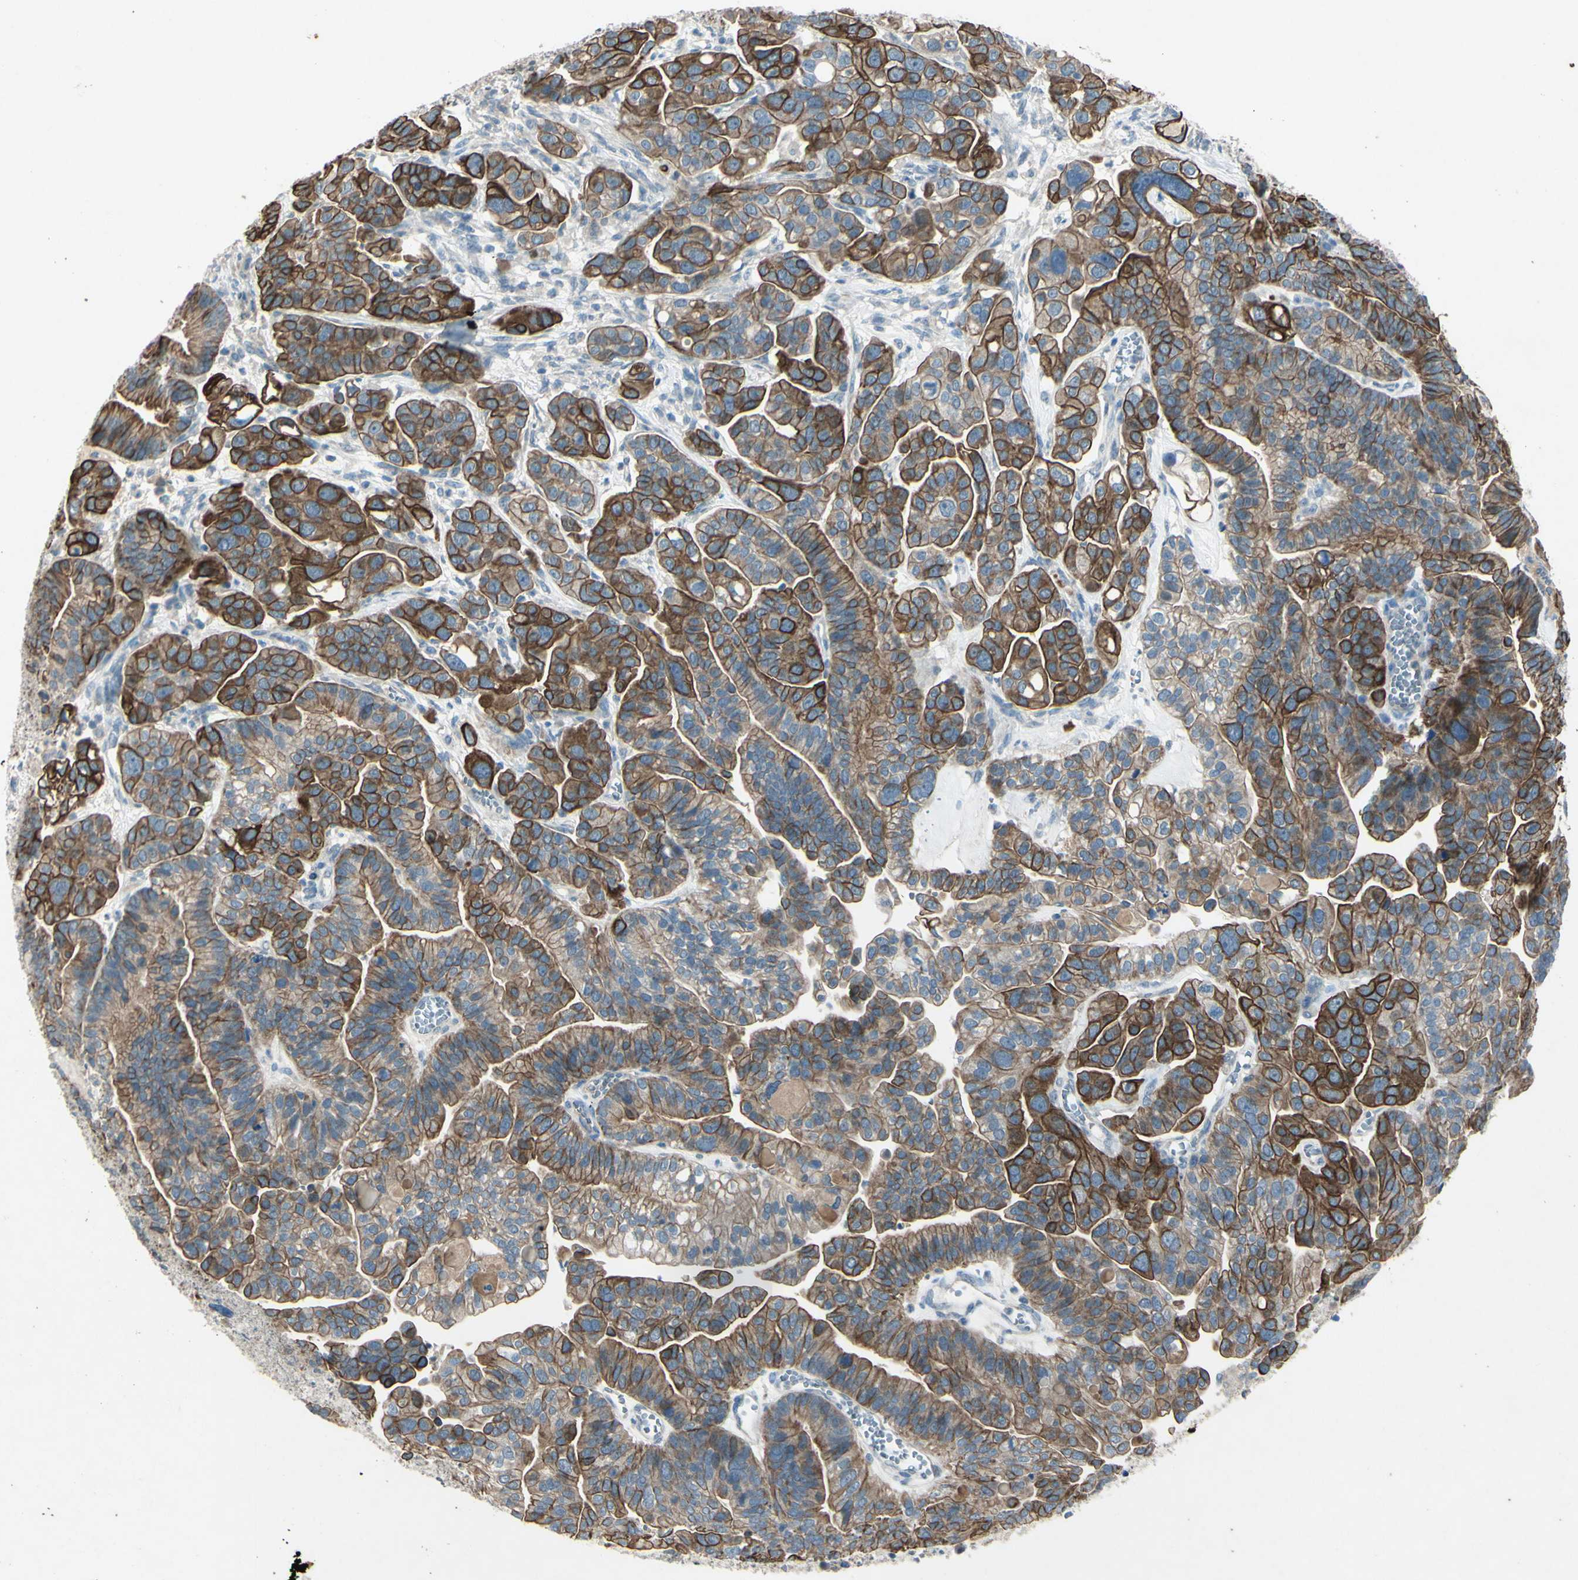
{"staining": {"intensity": "strong", "quantity": ">75%", "location": "cytoplasmic/membranous"}, "tissue": "ovarian cancer", "cell_type": "Tumor cells", "image_type": "cancer", "snomed": [{"axis": "morphology", "description": "Cystadenocarcinoma, serous, NOS"}, {"axis": "topography", "description": "Ovary"}], "caption": "The micrograph shows immunohistochemical staining of serous cystadenocarcinoma (ovarian). There is strong cytoplasmic/membranous expression is present in approximately >75% of tumor cells.", "gene": "TIMM21", "patient": {"sex": "female", "age": 56}}